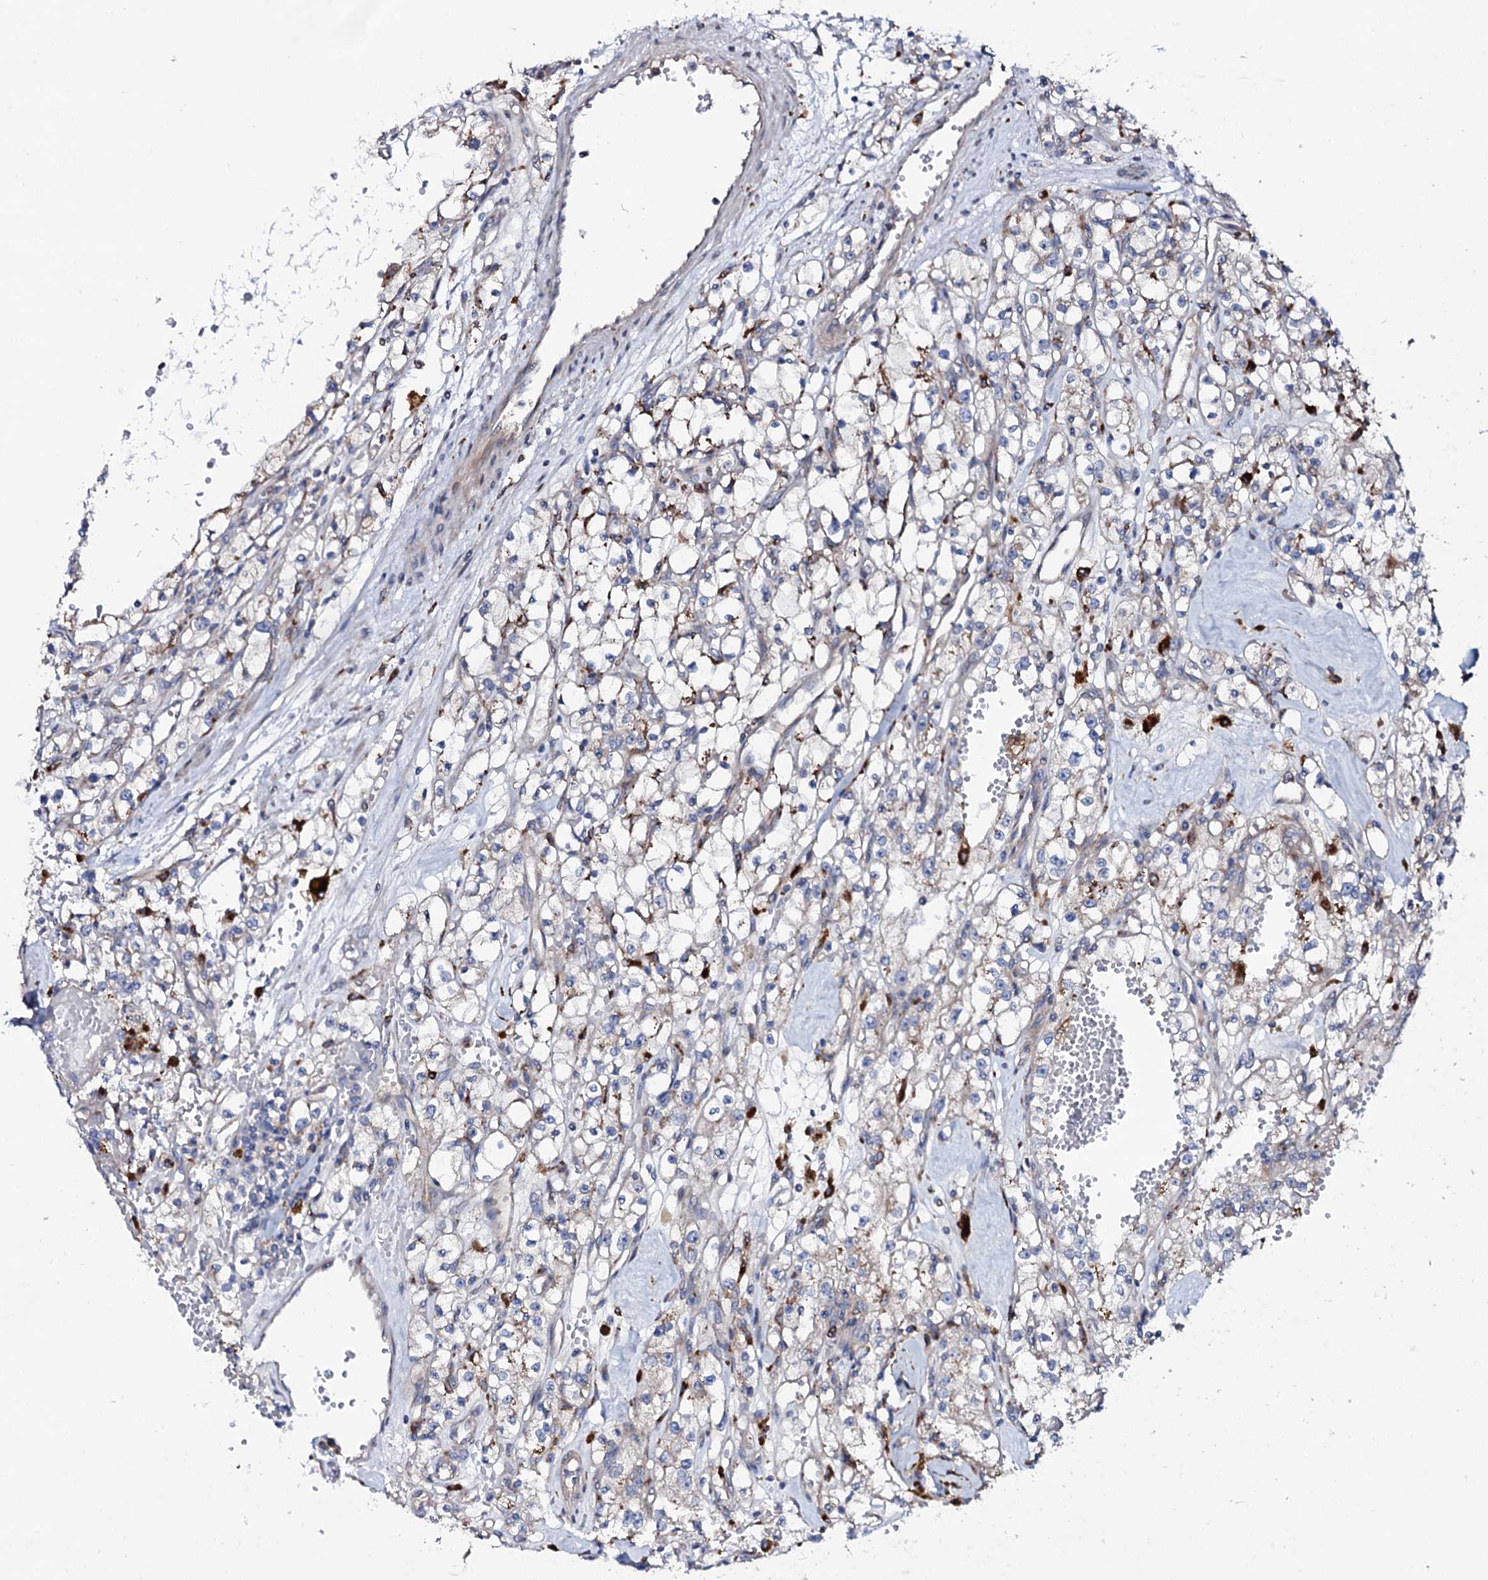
{"staining": {"intensity": "weak", "quantity": "<25%", "location": "cytoplasmic/membranous"}, "tissue": "renal cancer", "cell_type": "Tumor cells", "image_type": "cancer", "snomed": [{"axis": "morphology", "description": "Adenocarcinoma, NOS"}, {"axis": "topography", "description": "Kidney"}], "caption": "Immunohistochemistry (IHC) of human renal cancer (adenocarcinoma) displays no expression in tumor cells.", "gene": "P2RX4", "patient": {"sex": "male", "age": 56}}